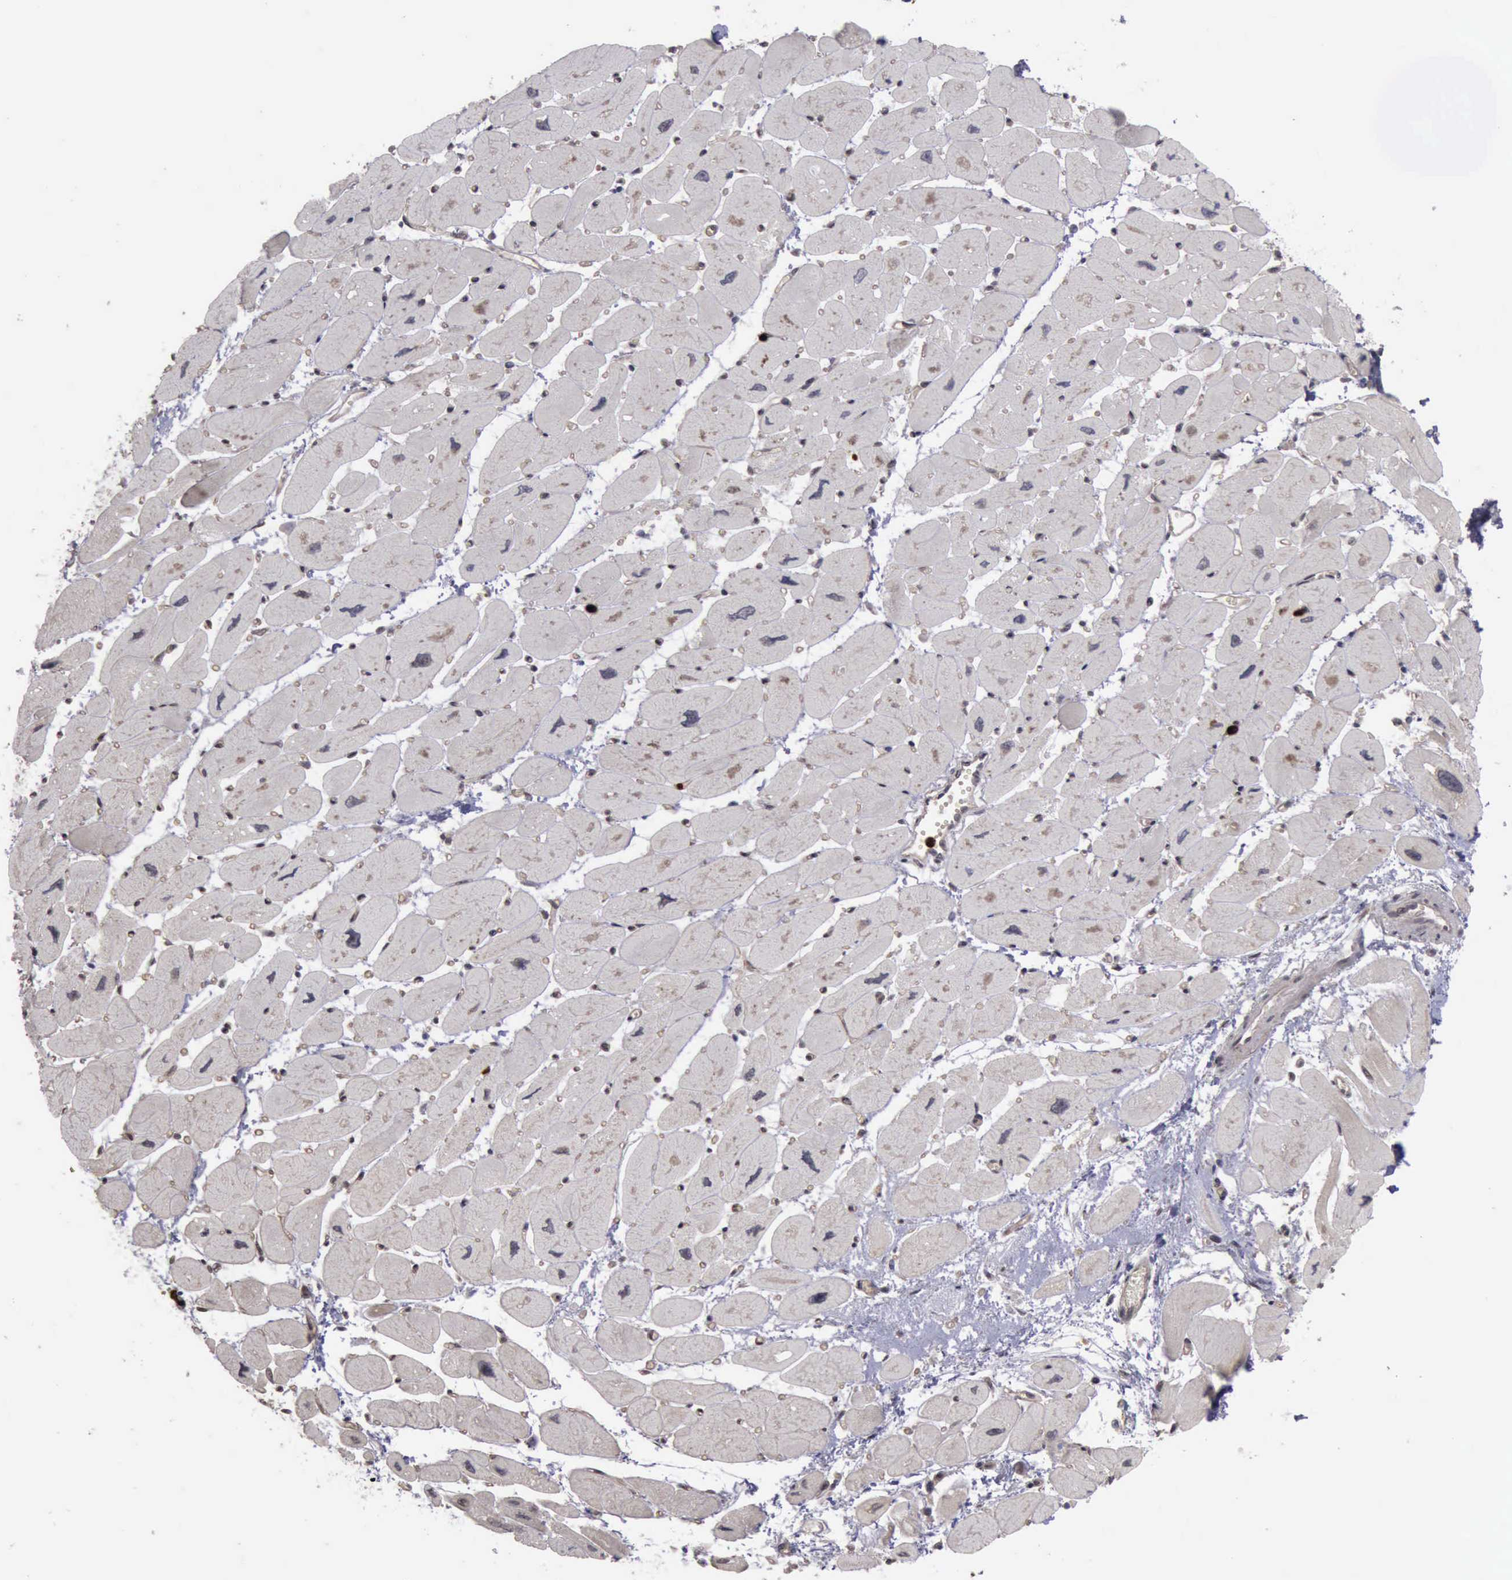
{"staining": {"intensity": "negative", "quantity": "none", "location": "none"}, "tissue": "heart muscle", "cell_type": "Cardiomyocytes", "image_type": "normal", "snomed": [{"axis": "morphology", "description": "Normal tissue, NOS"}, {"axis": "topography", "description": "Heart"}], "caption": "Image shows no significant protein staining in cardiomyocytes of unremarkable heart muscle.", "gene": "MMP9", "patient": {"sex": "female", "age": 54}}